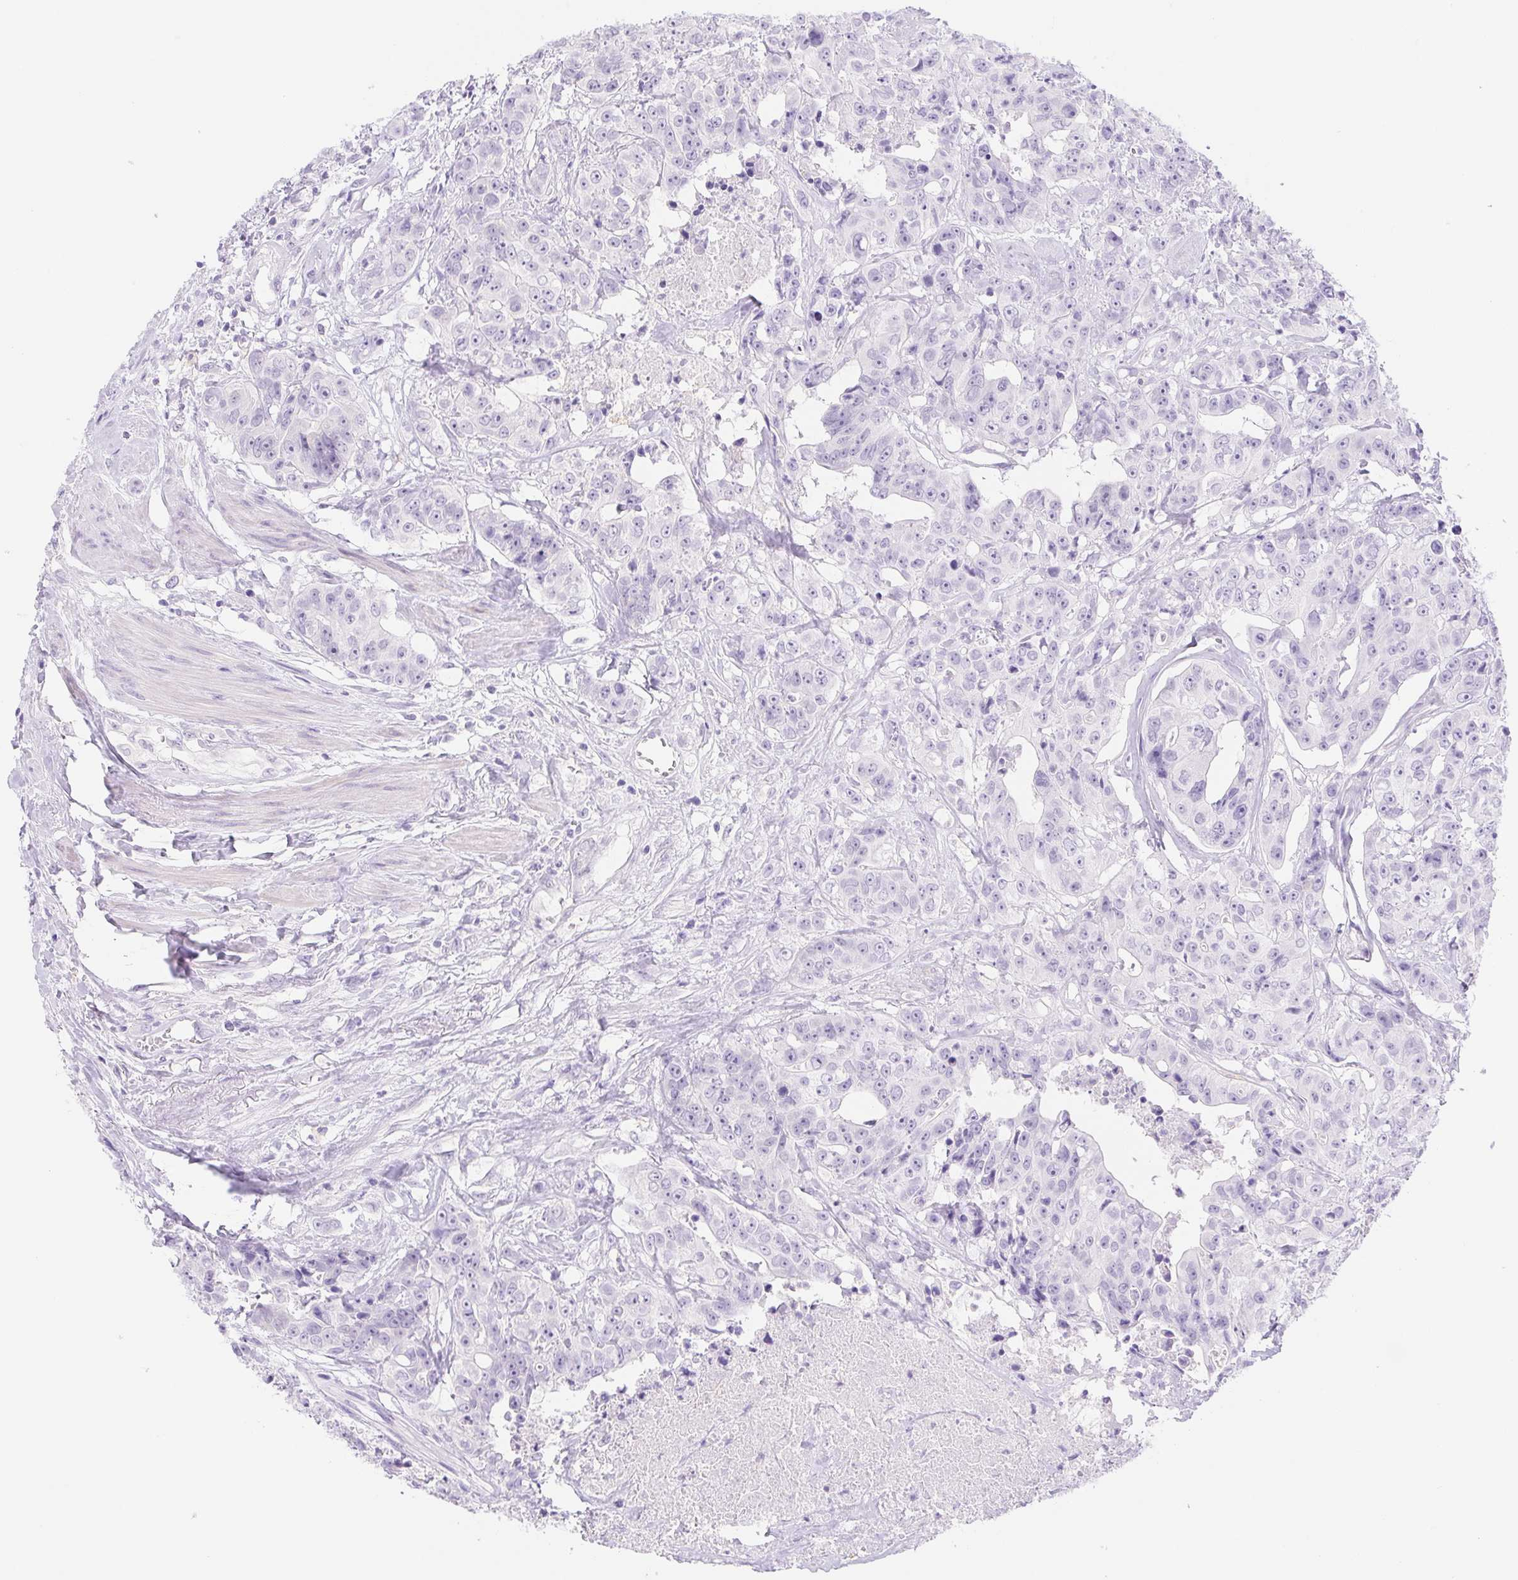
{"staining": {"intensity": "negative", "quantity": "none", "location": "none"}, "tissue": "colorectal cancer", "cell_type": "Tumor cells", "image_type": "cancer", "snomed": [{"axis": "morphology", "description": "Adenocarcinoma, NOS"}, {"axis": "topography", "description": "Rectum"}], "caption": "The immunohistochemistry (IHC) photomicrograph has no significant expression in tumor cells of colorectal cancer tissue.", "gene": "DYNC2LI1", "patient": {"sex": "female", "age": 62}}